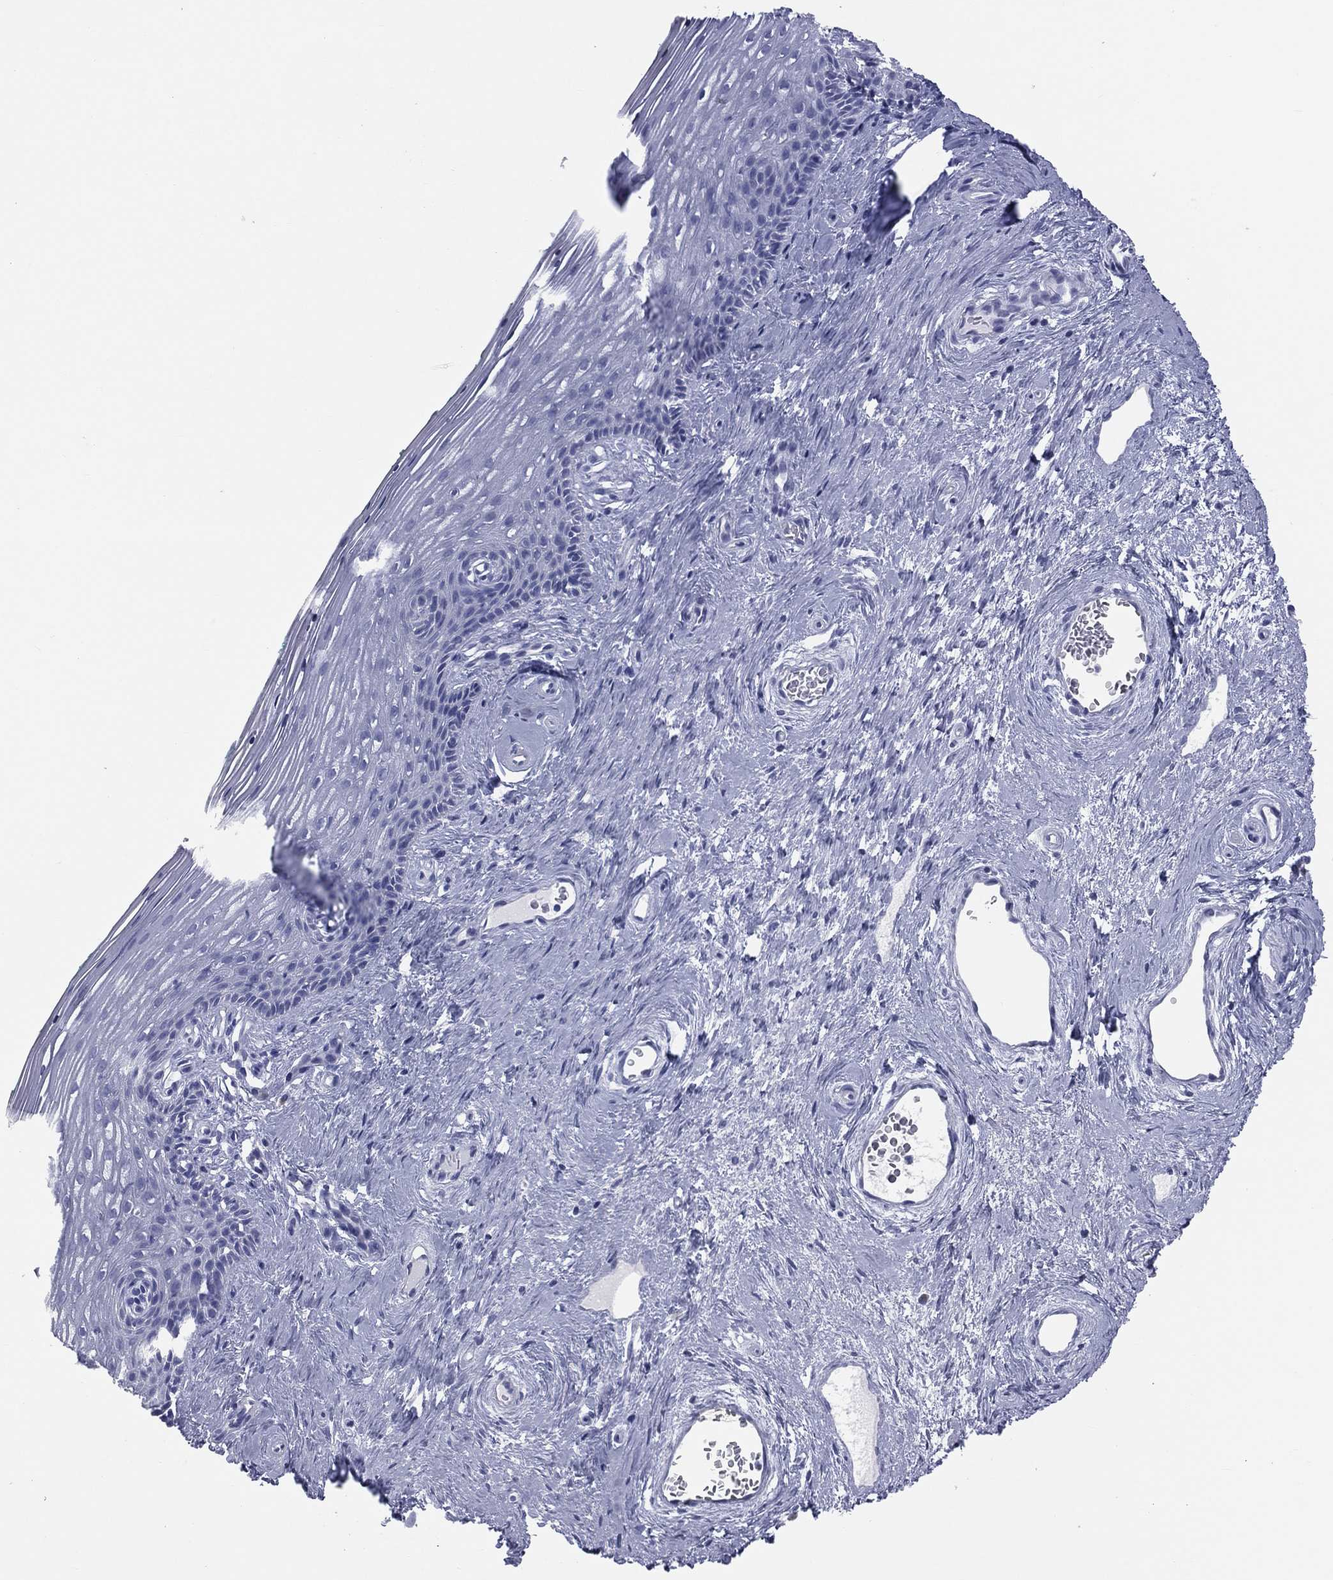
{"staining": {"intensity": "negative", "quantity": "none", "location": "none"}, "tissue": "vagina", "cell_type": "Squamous epithelial cells", "image_type": "normal", "snomed": [{"axis": "morphology", "description": "Normal tissue, NOS"}, {"axis": "topography", "description": "Vagina"}], "caption": "This is an IHC photomicrograph of benign human vagina. There is no expression in squamous epithelial cells.", "gene": "MLN", "patient": {"sex": "female", "age": 45}}